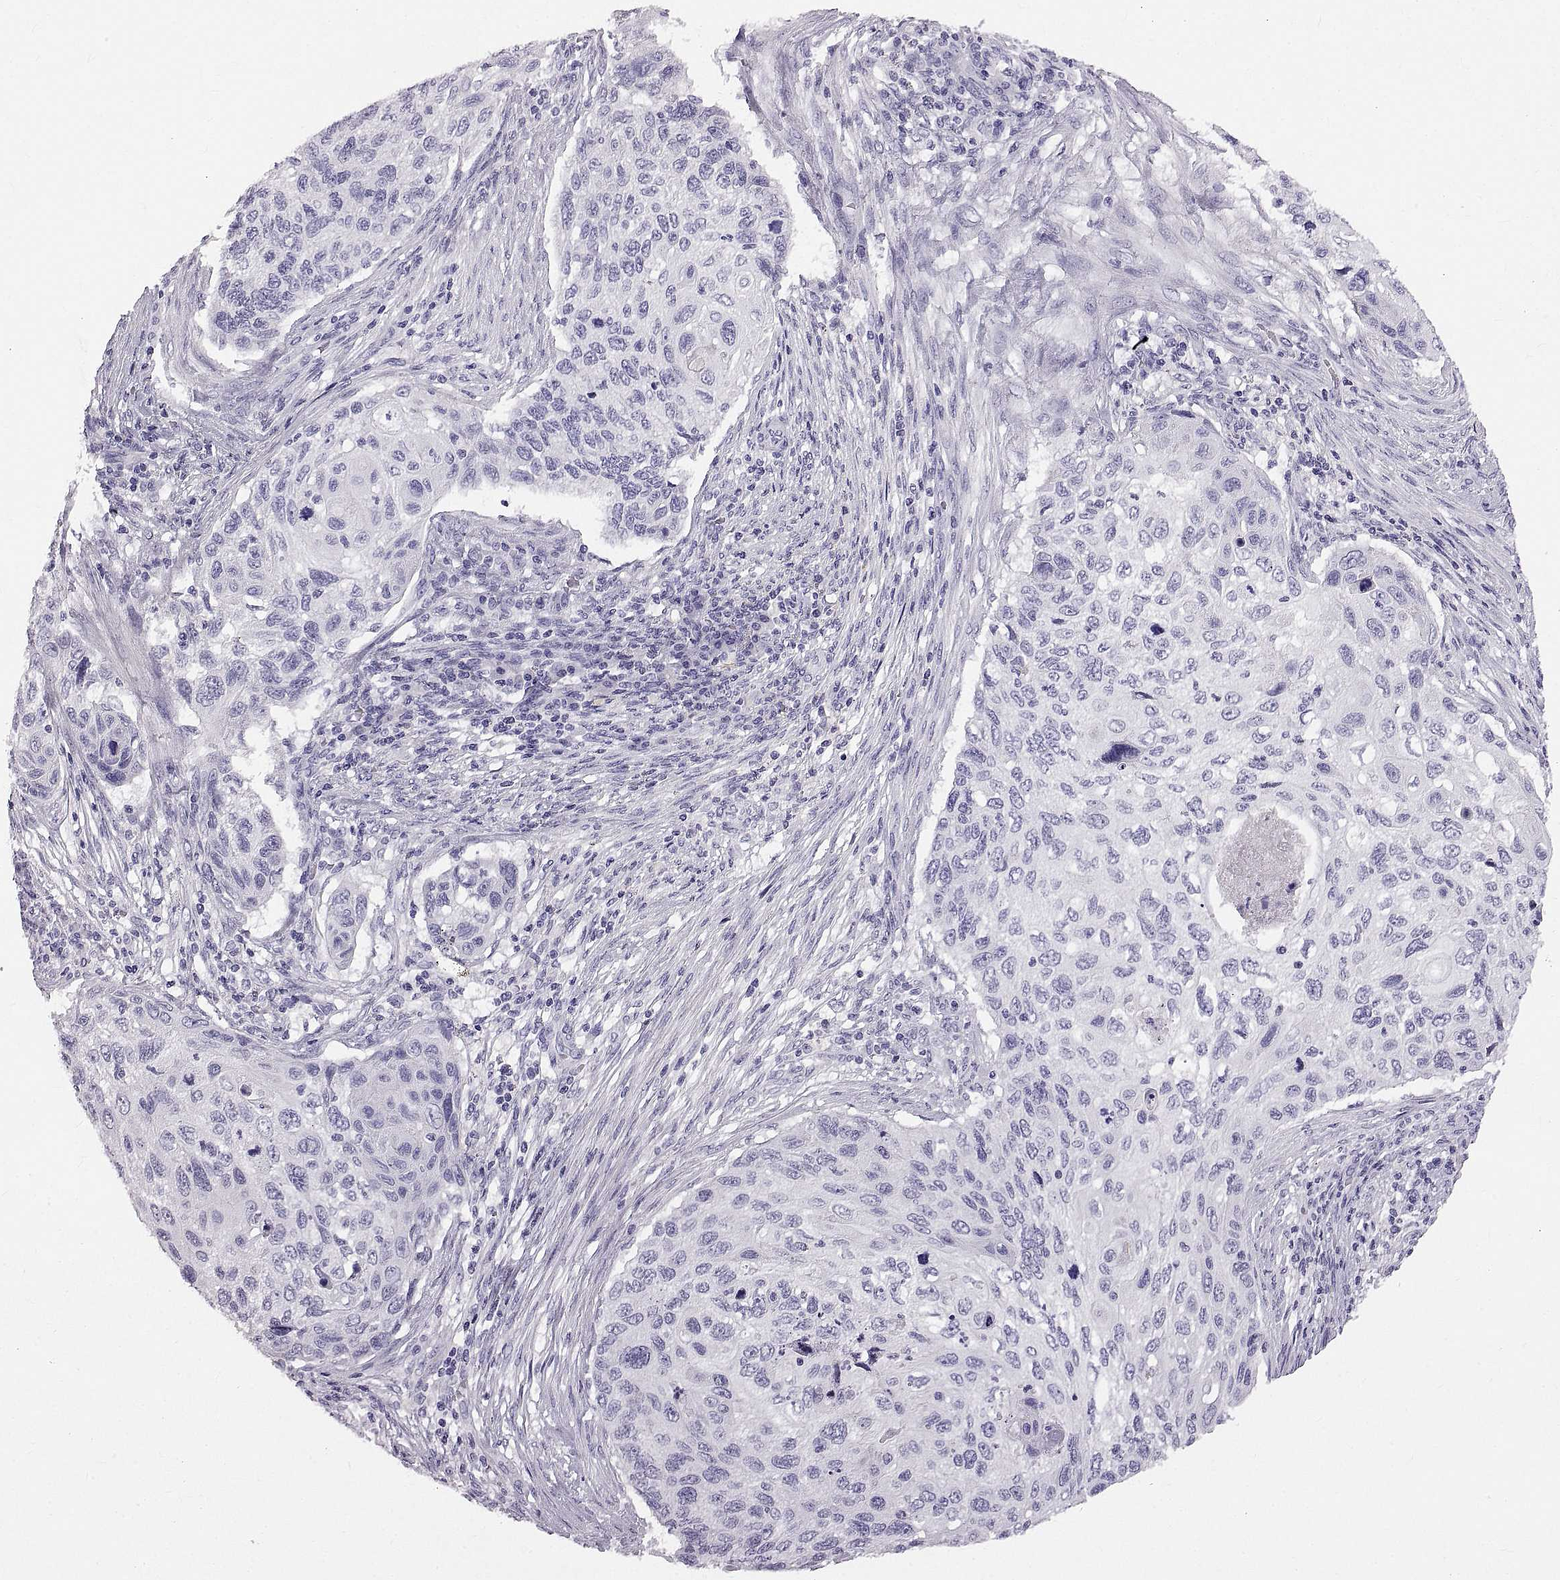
{"staining": {"intensity": "negative", "quantity": "none", "location": "none"}, "tissue": "cervical cancer", "cell_type": "Tumor cells", "image_type": "cancer", "snomed": [{"axis": "morphology", "description": "Squamous cell carcinoma, NOS"}, {"axis": "topography", "description": "Cervix"}], "caption": "Human squamous cell carcinoma (cervical) stained for a protein using immunohistochemistry (IHC) demonstrates no expression in tumor cells.", "gene": "WFDC8", "patient": {"sex": "female", "age": 70}}